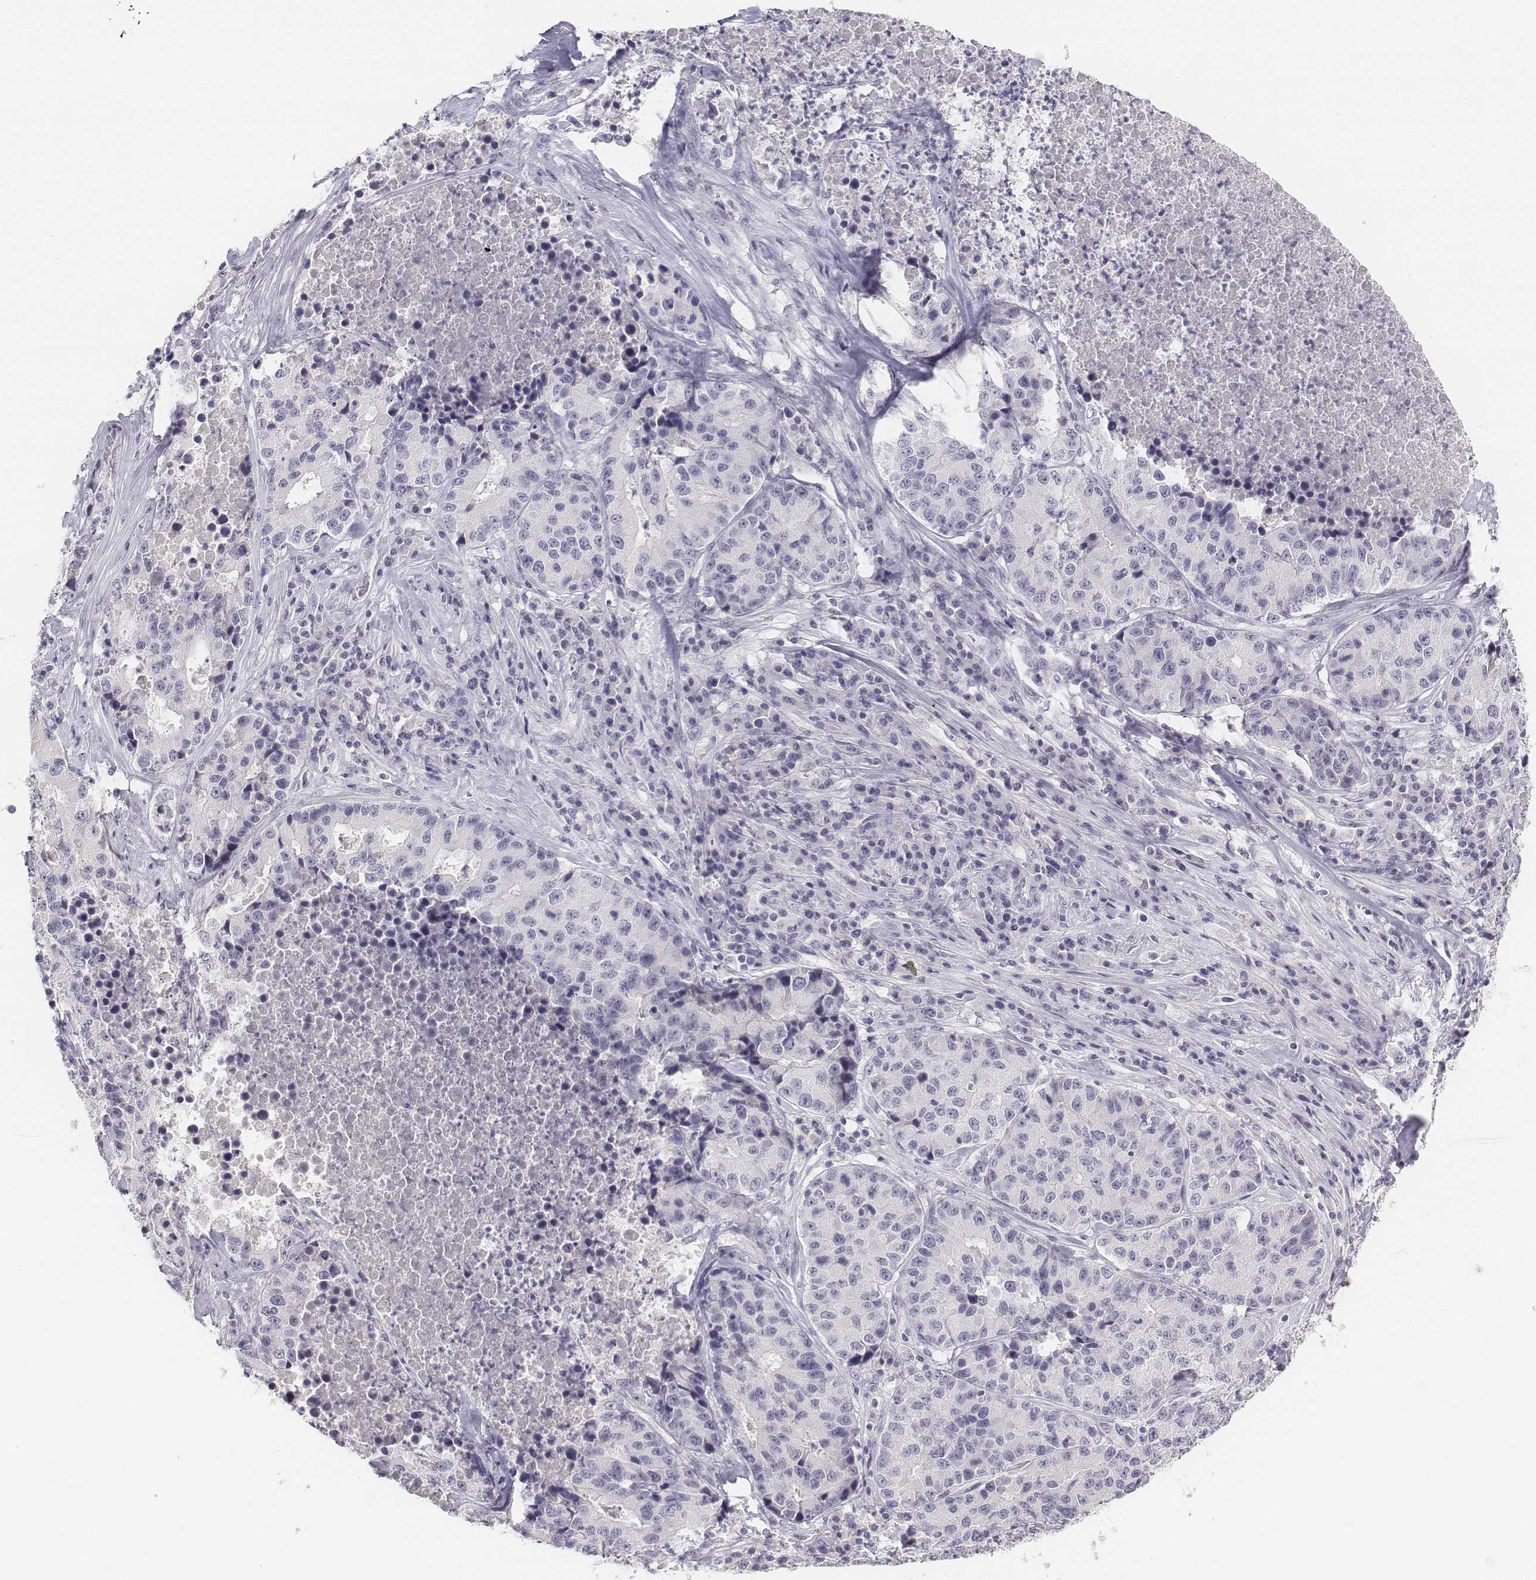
{"staining": {"intensity": "negative", "quantity": "none", "location": "none"}, "tissue": "stomach cancer", "cell_type": "Tumor cells", "image_type": "cancer", "snomed": [{"axis": "morphology", "description": "Adenocarcinoma, NOS"}, {"axis": "topography", "description": "Stomach"}], "caption": "IHC of stomach cancer (adenocarcinoma) shows no staining in tumor cells. (DAB (3,3'-diaminobenzidine) immunohistochemistry (IHC) visualized using brightfield microscopy, high magnification).", "gene": "UCN2", "patient": {"sex": "male", "age": 71}}